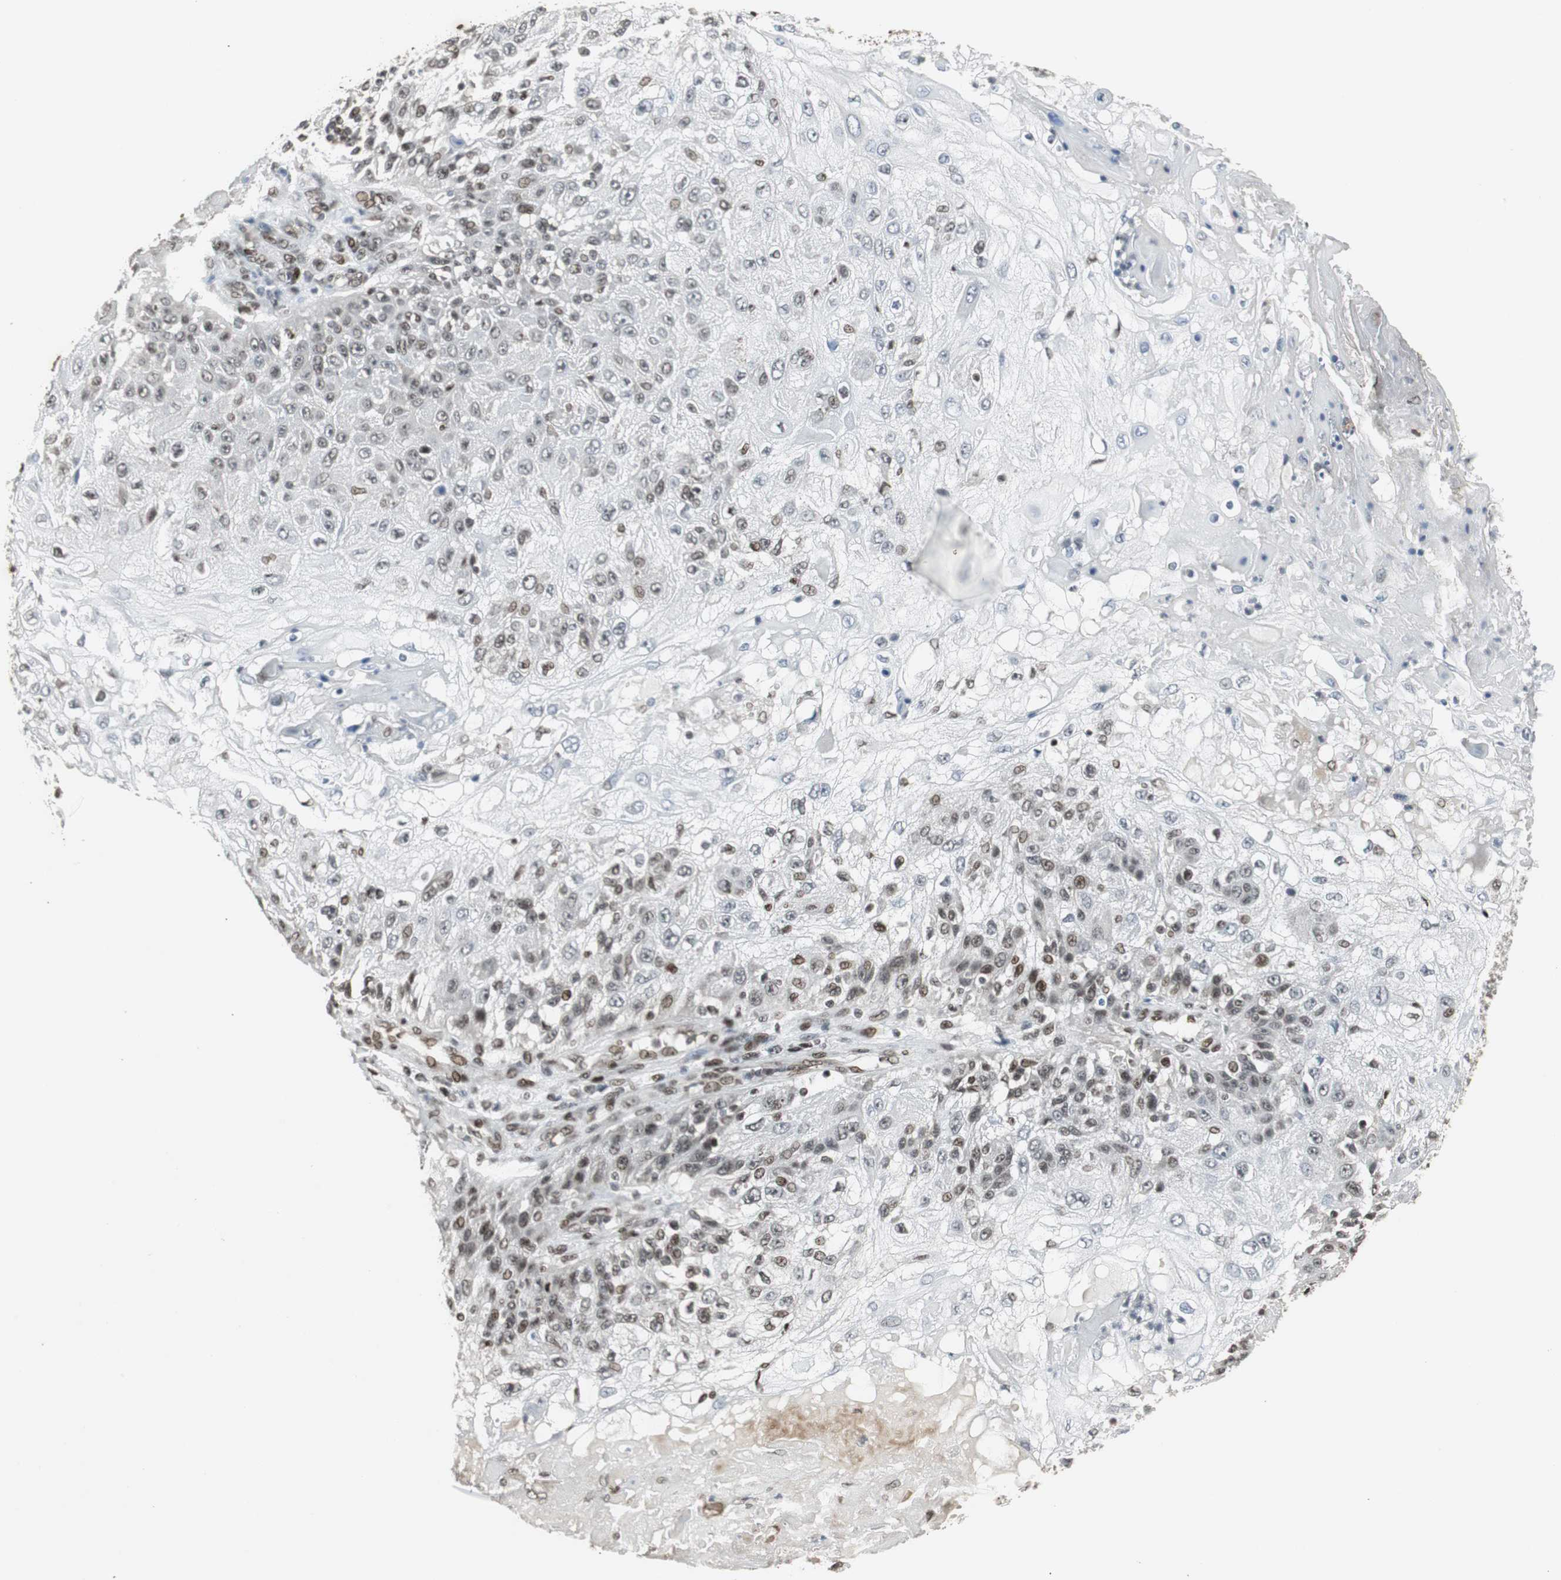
{"staining": {"intensity": "moderate", "quantity": "25%-75%", "location": "nuclear"}, "tissue": "skin cancer", "cell_type": "Tumor cells", "image_type": "cancer", "snomed": [{"axis": "morphology", "description": "Normal tissue, NOS"}, {"axis": "morphology", "description": "Squamous cell carcinoma, NOS"}, {"axis": "topography", "description": "Skin"}], "caption": "Protein expression analysis of human squamous cell carcinoma (skin) reveals moderate nuclear staining in approximately 25%-75% of tumor cells.", "gene": "TAF5", "patient": {"sex": "female", "age": 83}}